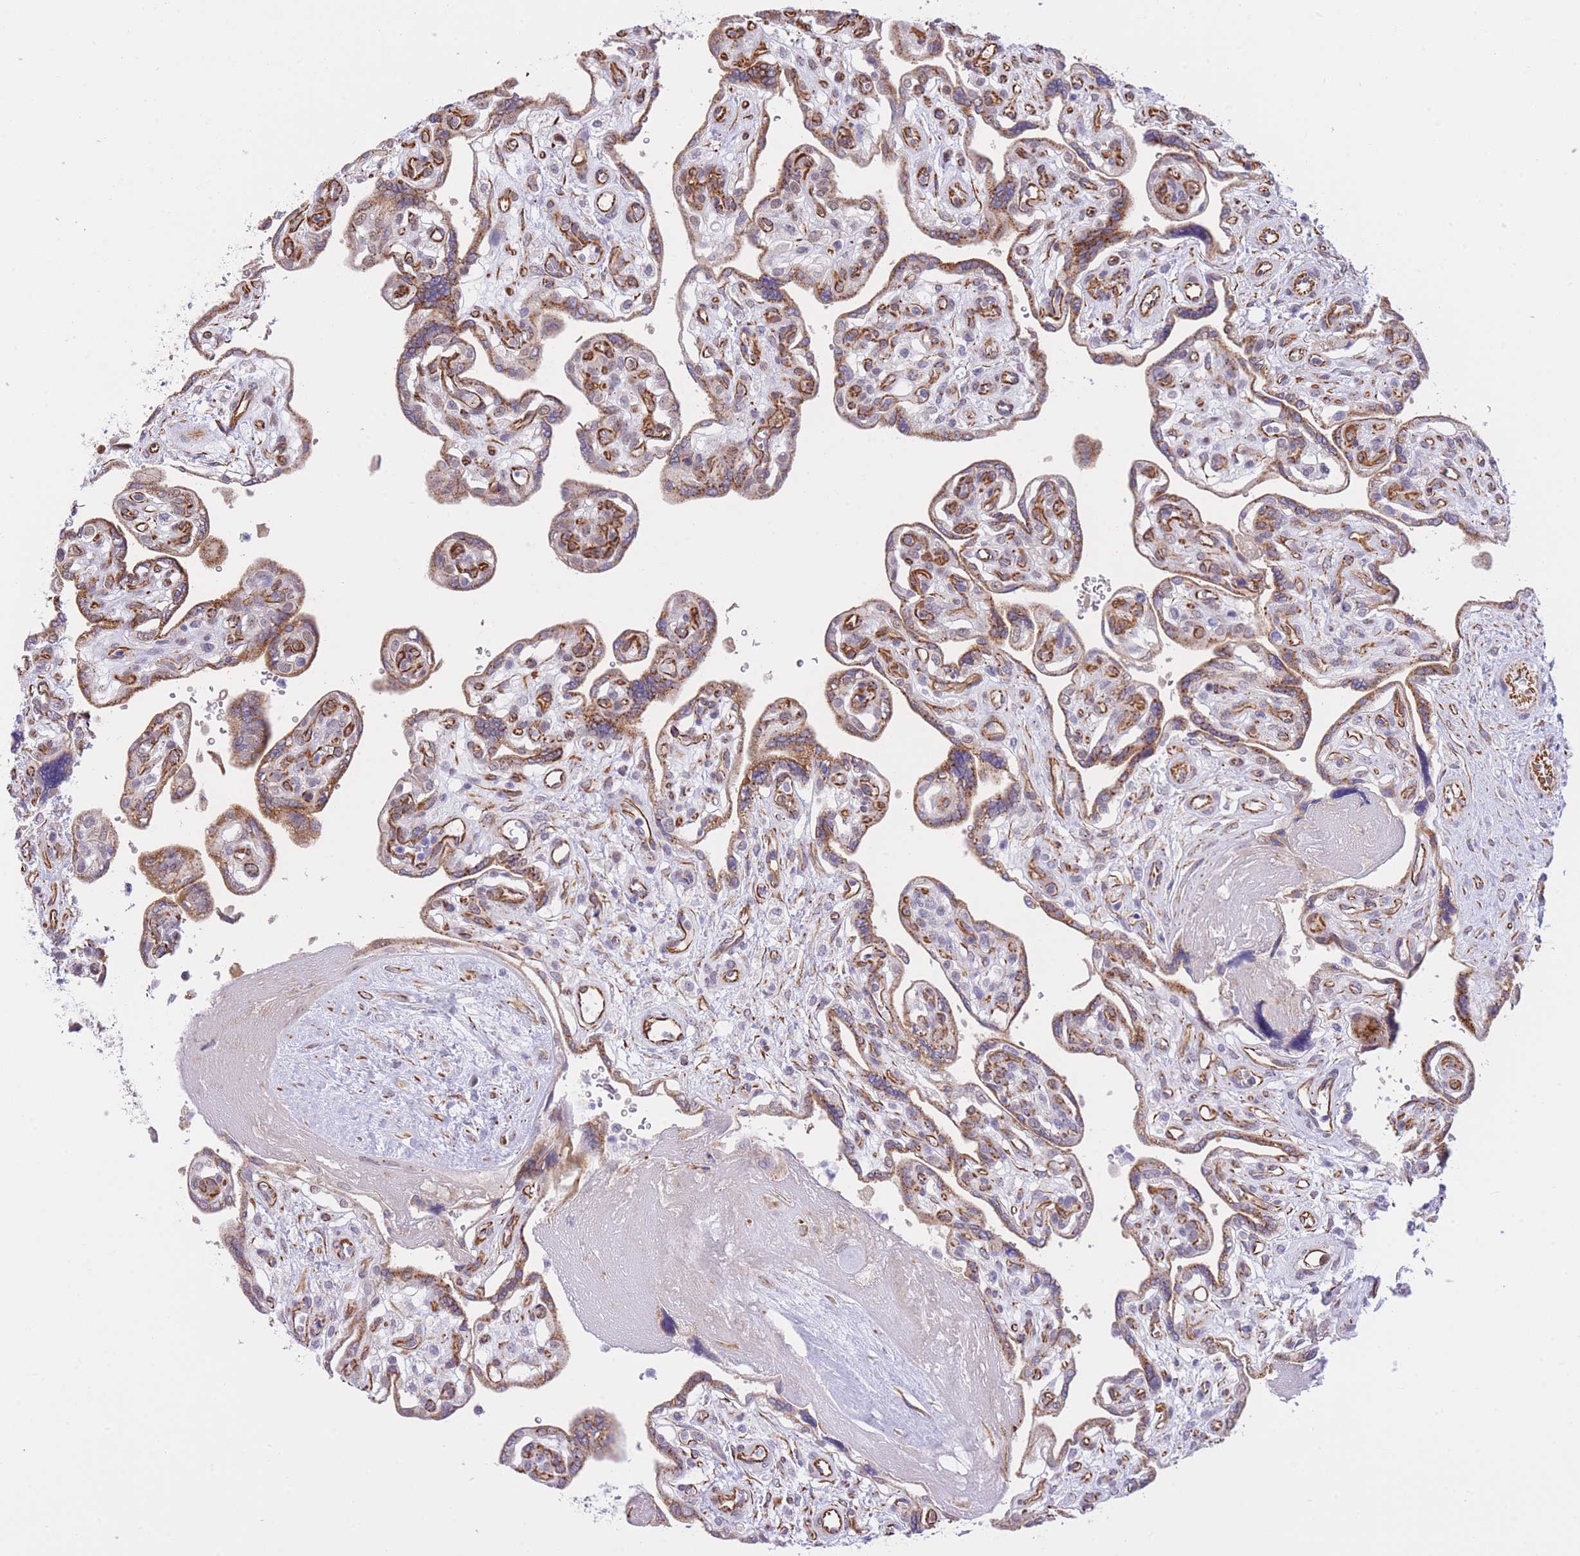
{"staining": {"intensity": "negative", "quantity": "none", "location": "none"}, "tissue": "placenta", "cell_type": "Decidual cells", "image_type": "normal", "snomed": [{"axis": "morphology", "description": "Normal tissue, NOS"}, {"axis": "topography", "description": "Placenta"}], "caption": "High magnification brightfield microscopy of normal placenta stained with DAB (3,3'-diaminobenzidine) (brown) and counterstained with hematoxylin (blue): decidual cells show no significant staining. The staining is performed using DAB brown chromogen with nuclei counter-stained in using hematoxylin.", "gene": "PSG11", "patient": {"sex": "female", "age": 39}}